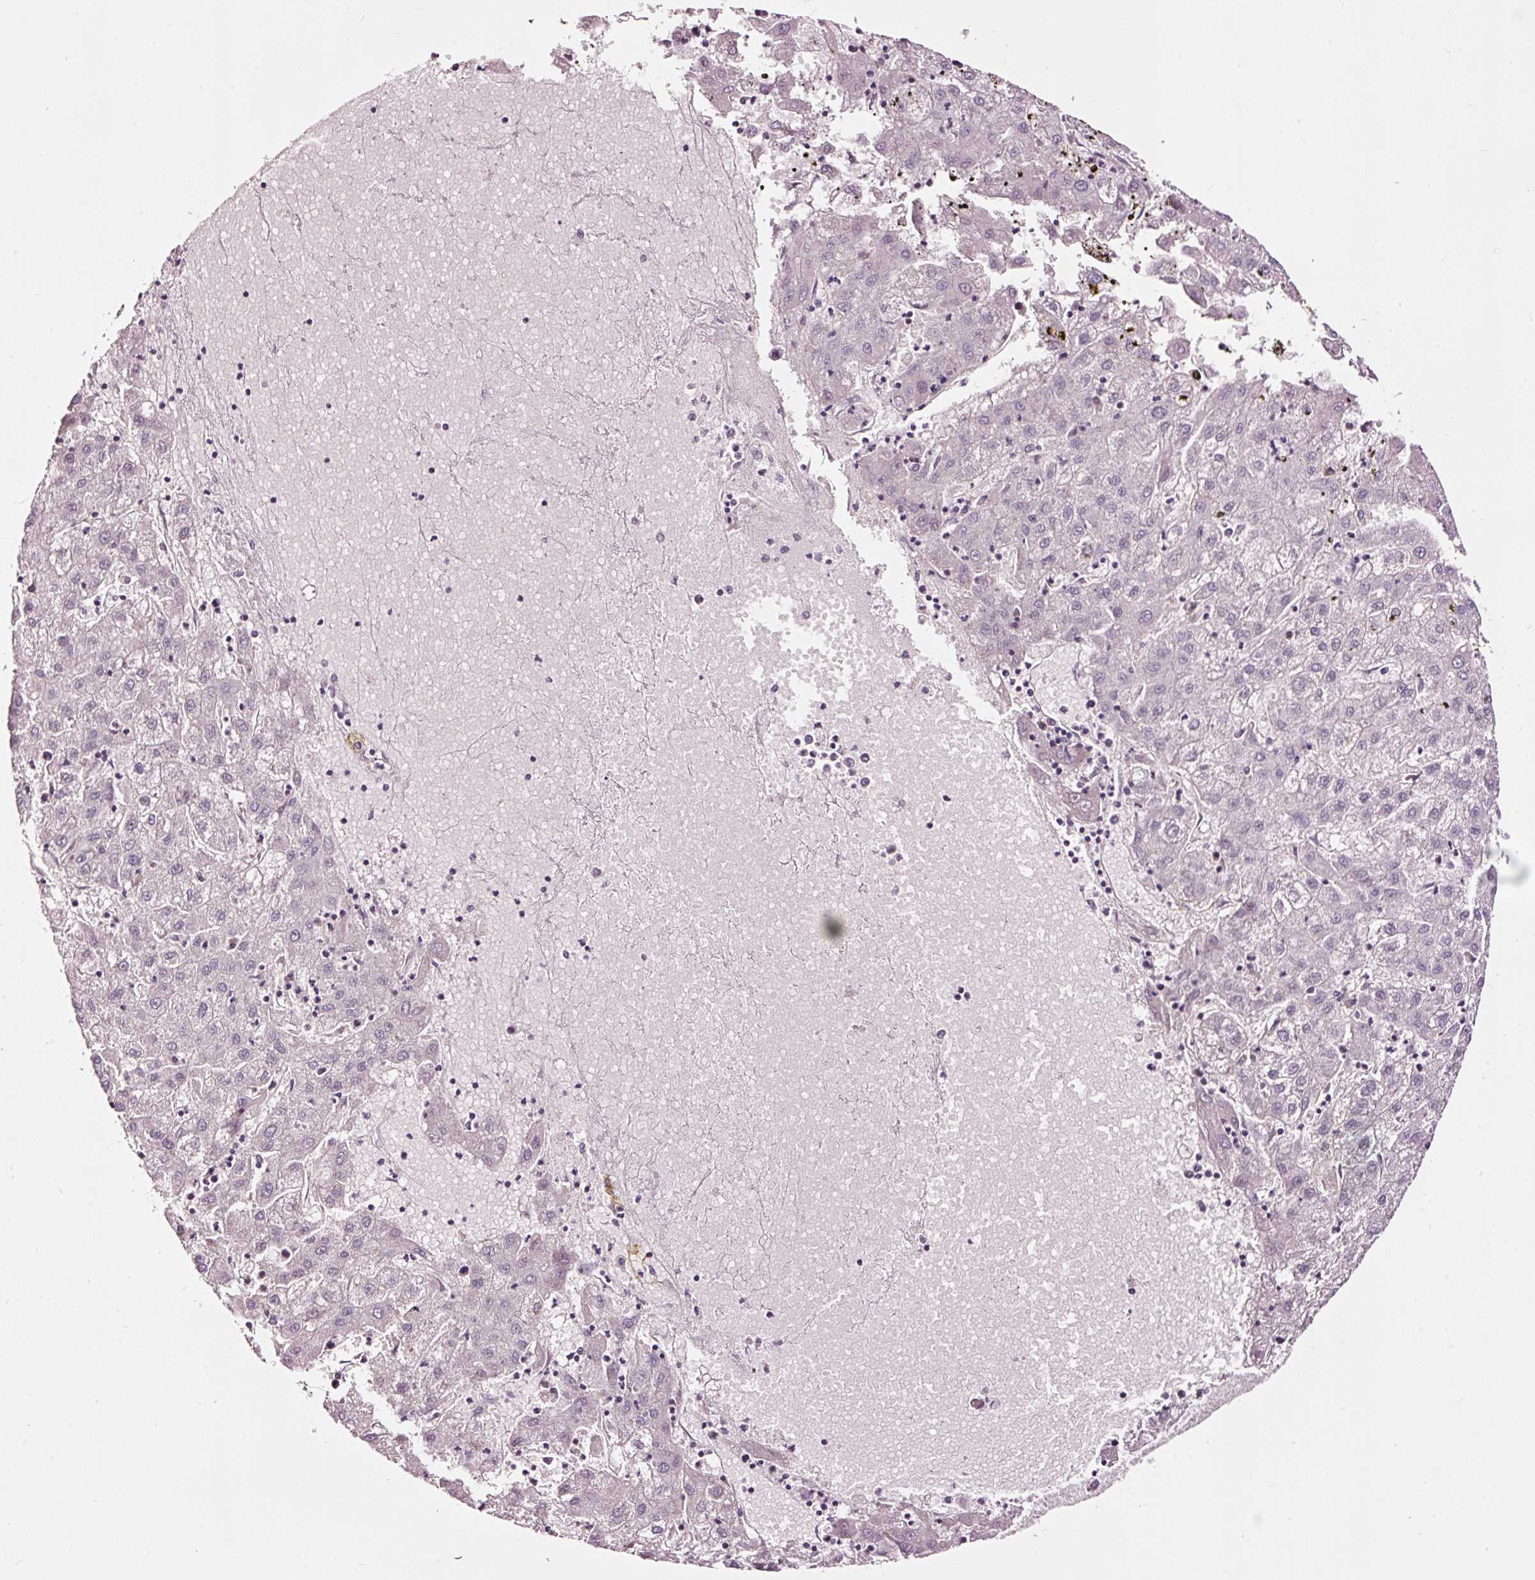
{"staining": {"intensity": "negative", "quantity": "none", "location": "none"}, "tissue": "liver cancer", "cell_type": "Tumor cells", "image_type": "cancer", "snomed": [{"axis": "morphology", "description": "Carcinoma, Hepatocellular, NOS"}, {"axis": "topography", "description": "Liver"}], "caption": "Tumor cells are negative for brown protein staining in hepatocellular carcinoma (liver).", "gene": "UTP14A", "patient": {"sex": "male", "age": 72}}